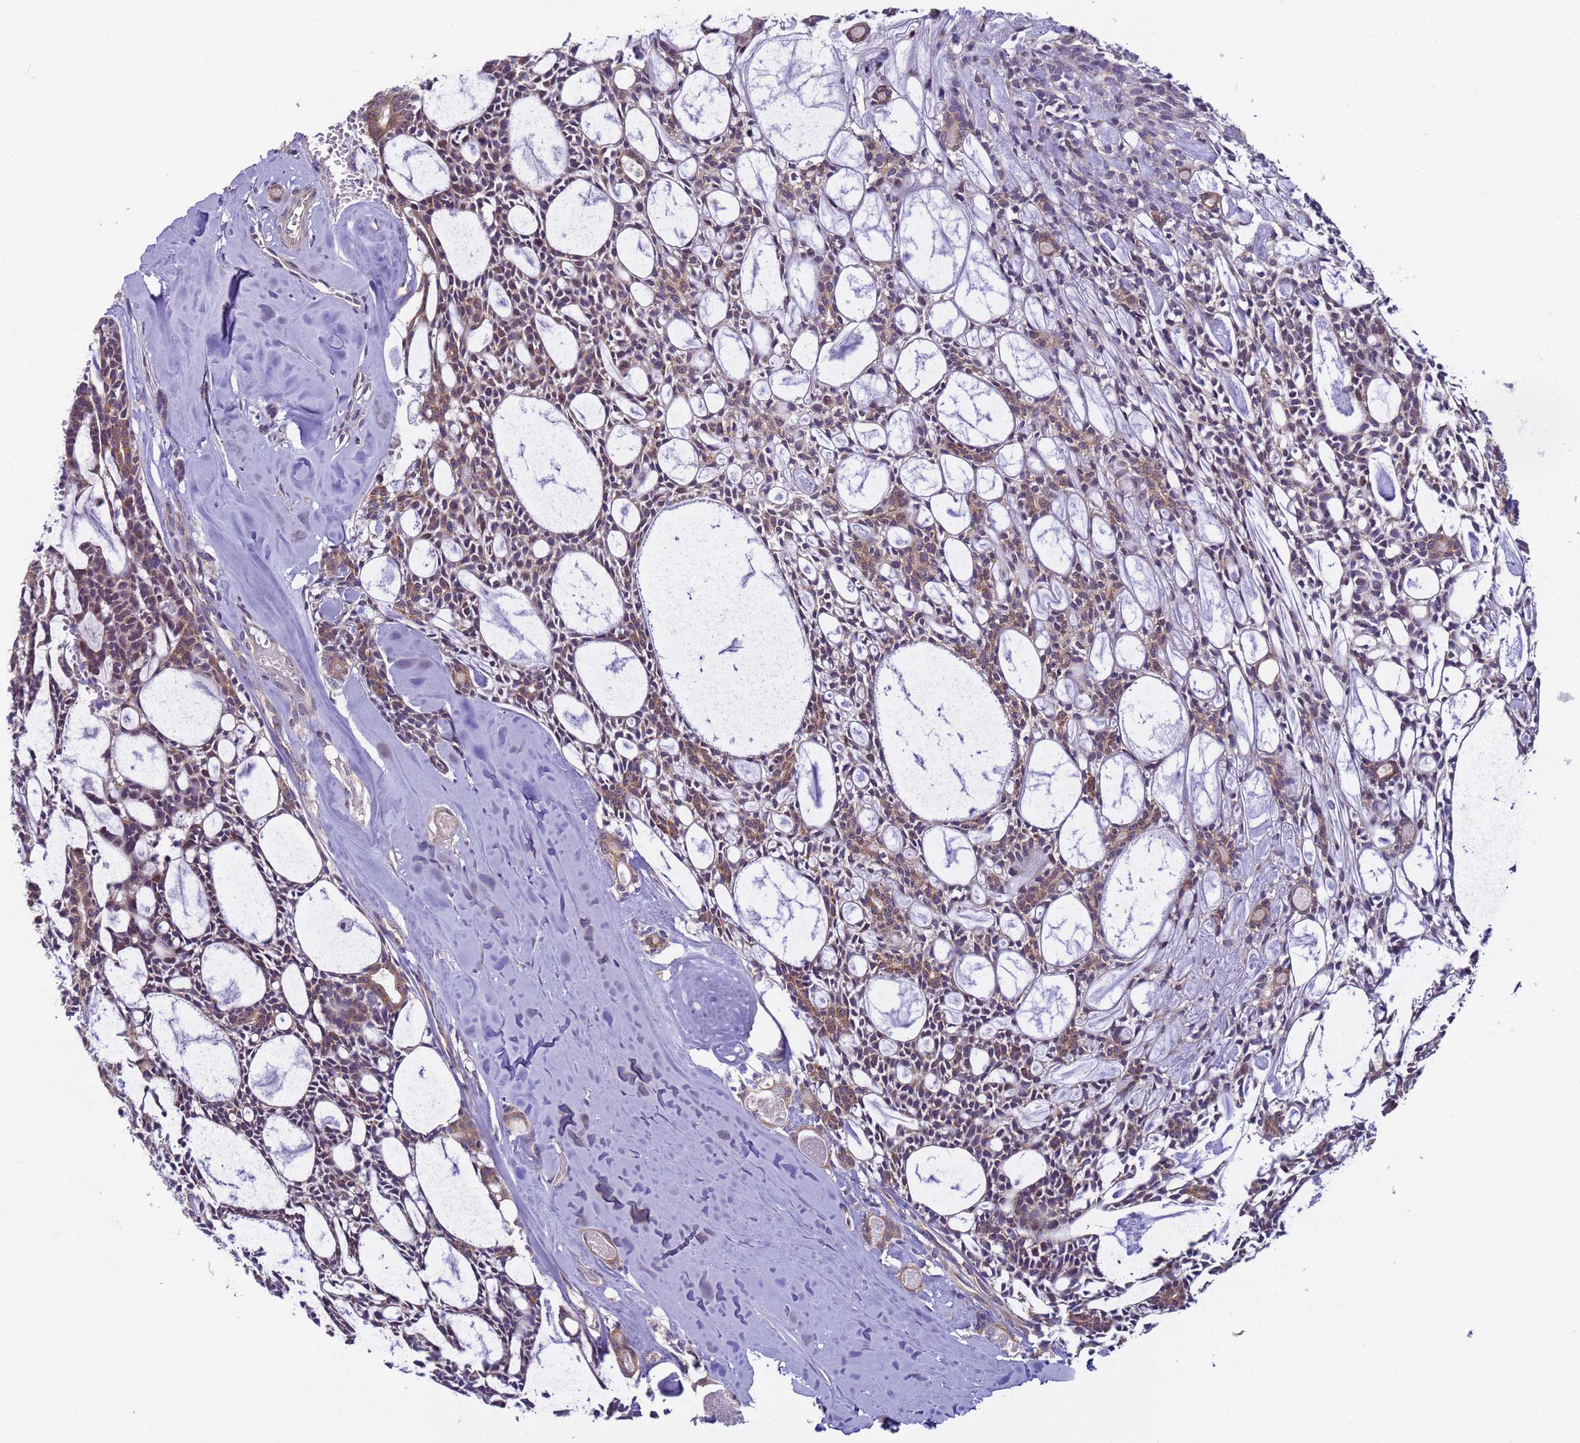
{"staining": {"intensity": "moderate", "quantity": "25%-75%", "location": "cytoplasmic/membranous"}, "tissue": "head and neck cancer", "cell_type": "Tumor cells", "image_type": "cancer", "snomed": [{"axis": "morphology", "description": "Adenocarcinoma, NOS"}, {"axis": "topography", "description": "Salivary gland"}, {"axis": "topography", "description": "Head-Neck"}], "caption": "Protein expression analysis of head and neck cancer (adenocarcinoma) reveals moderate cytoplasmic/membranous positivity in about 25%-75% of tumor cells. The protein of interest is stained brown, and the nuclei are stained in blue (DAB IHC with brightfield microscopy, high magnification).", "gene": "RAPGEF3", "patient": {"sex": "male", "age": 55}}